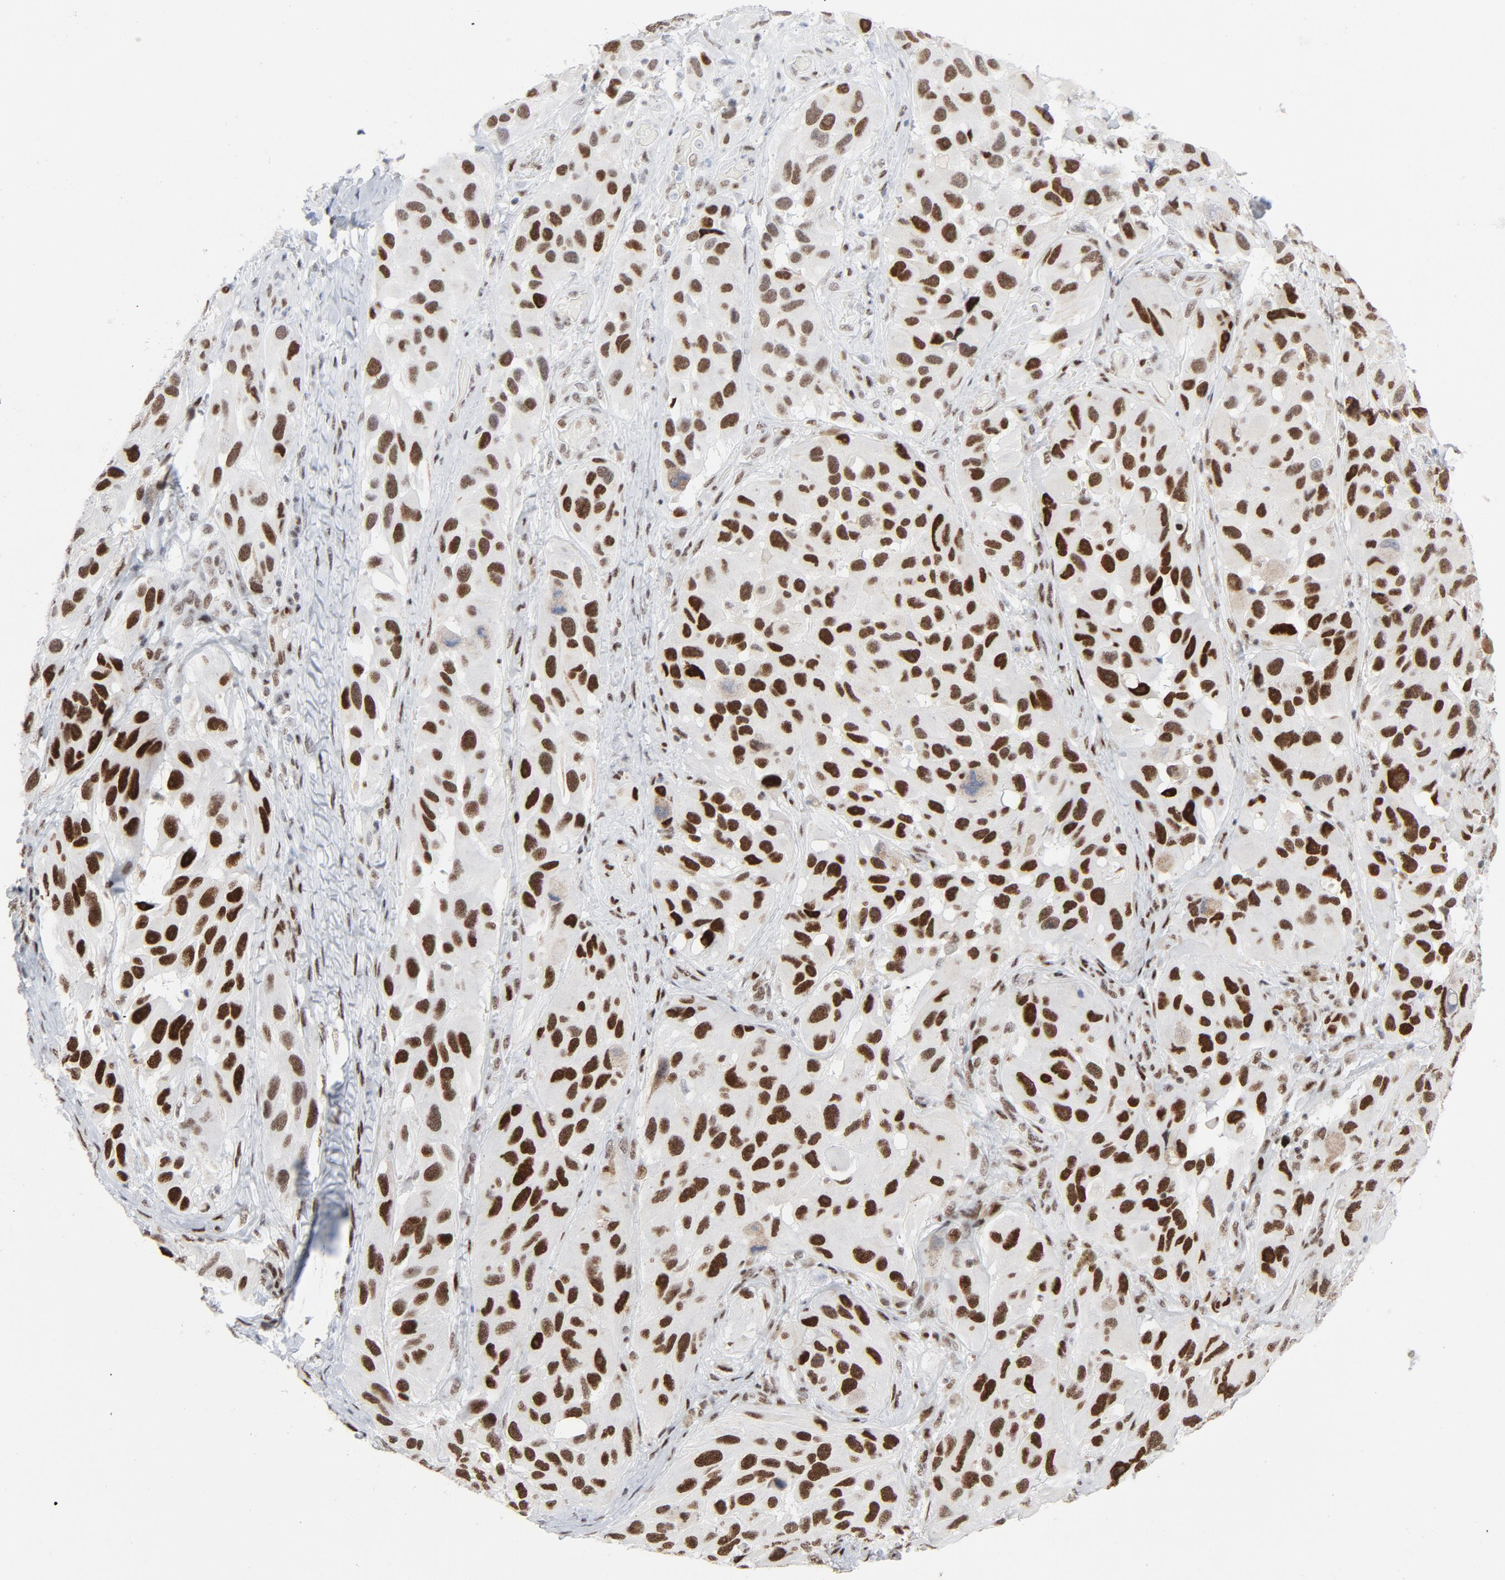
{"staining": {"intensity": "strong", "quantity": ">75%", "location": "nuclear"}, "tissue": "melanoma", "cell_type": "Tumor cells", "image_type": "cancer", "snomed": [{"axis": "morphology", "description": "Malignant melanoma, NOS"}, {"axis": "topography", "description": "Skin"}], "caption": "Approximately >75% of tumor cells in malignant melanoma show strong nuclear protein positivity as visualized by brown immunohistochemical staining.", "gene": "HSF1", "patient": {"sex": "female", "age": 73}}